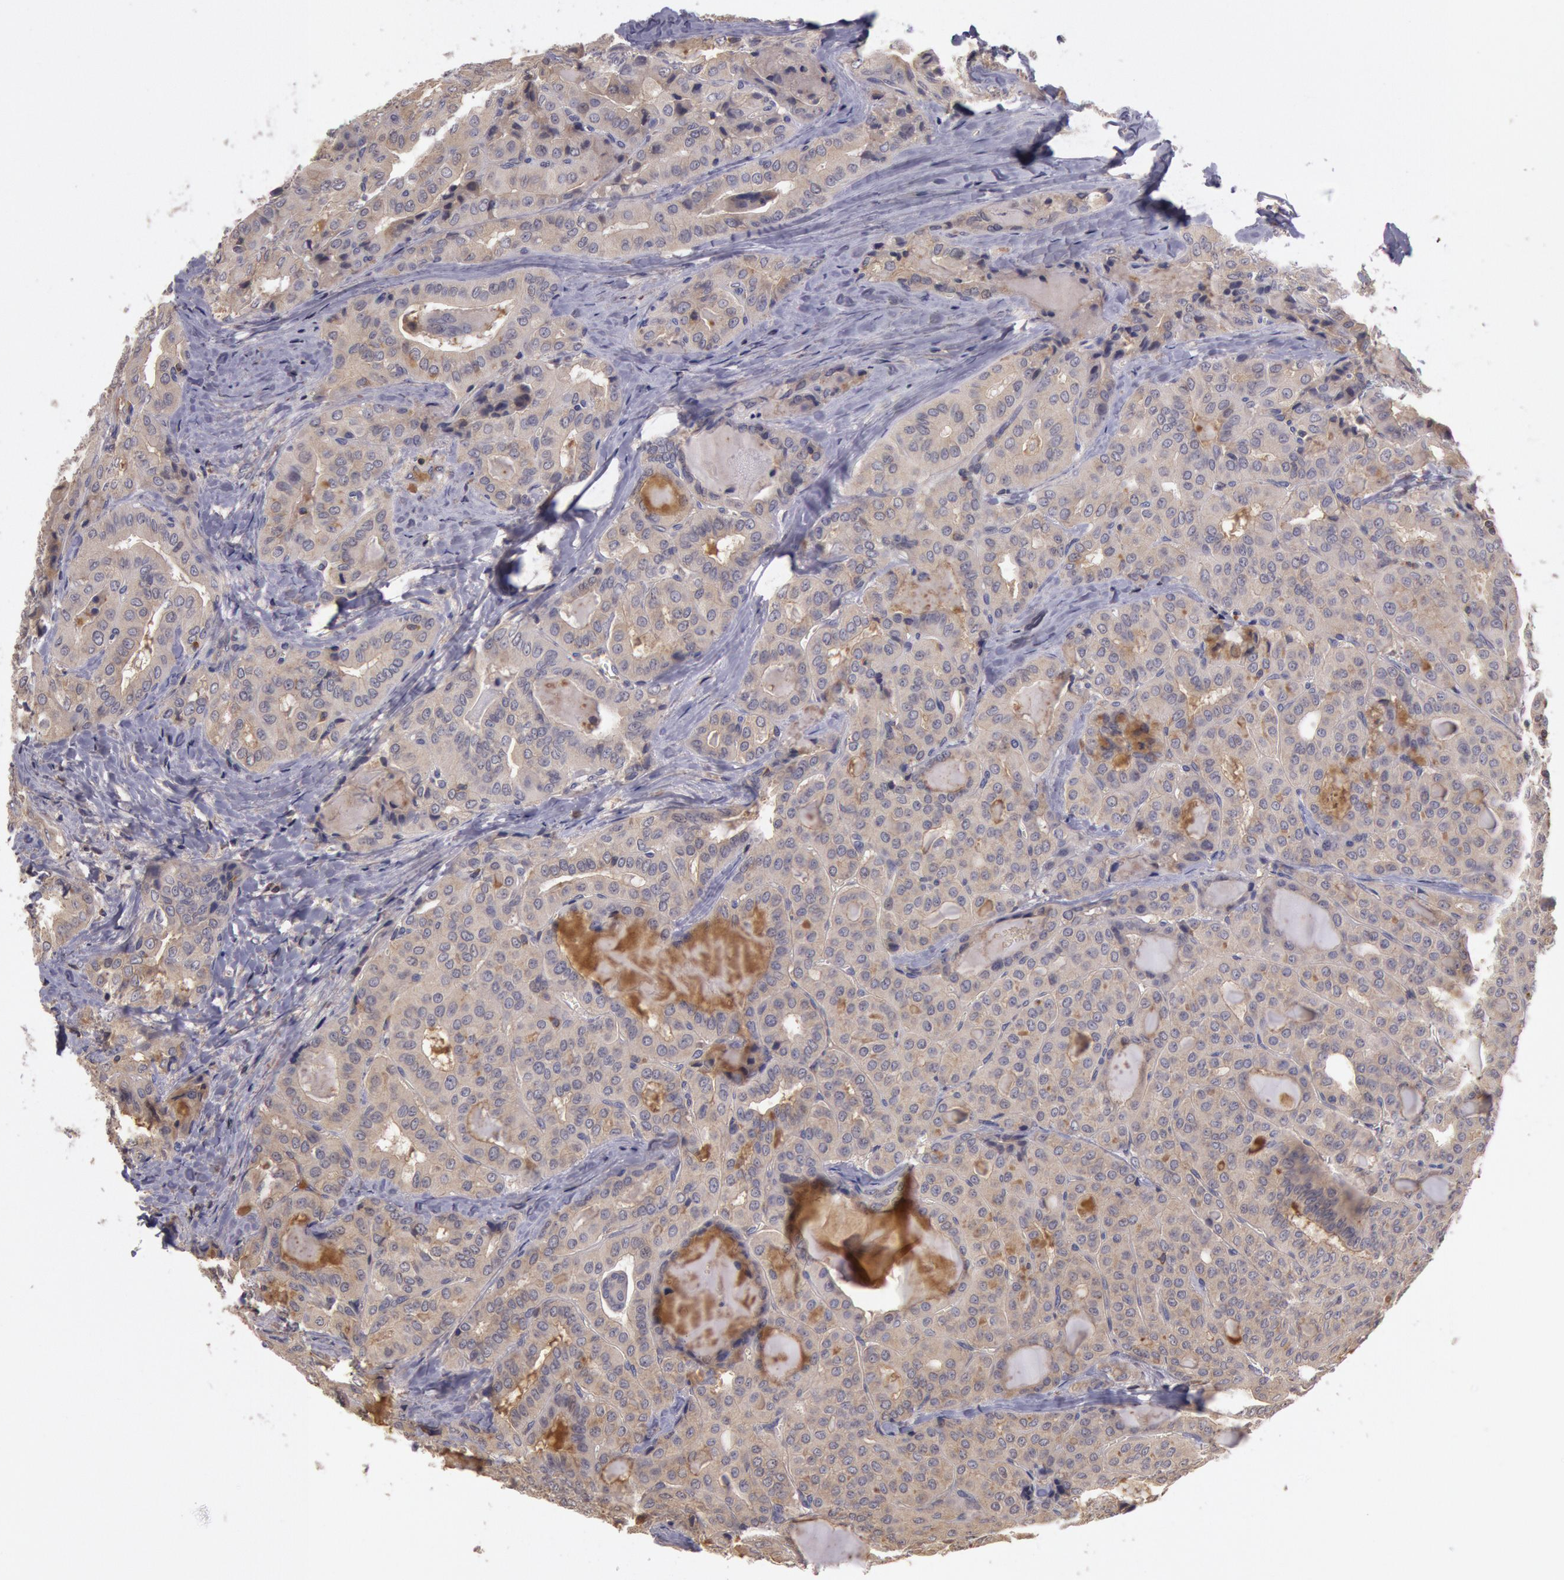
{"staining": {"intensity": "weak", "quantity": ">75%", "location": "cytoplasmic/membranous"}, "tissue": "thyroid cancer", "cell_type": "Tumor cells", "image_type": "cancer", "snomed": [{"axis": "morphology", "description": "Papillary adenocarcinoma, NOS"}, {"axis": "topography", "description": "Thyroid gland"}], "caption": "IHC photomicrograph of neoplastic tissue: human thyroid cancer stained using IHC displays low levels of weak protein expression localized specifically in the cytoplasmic/membranous of tumor cells, appearing as a cytoplasmic/membranous brown color.", "gene": "NMT2", "patient": {"sex": "female", "age": 71}}